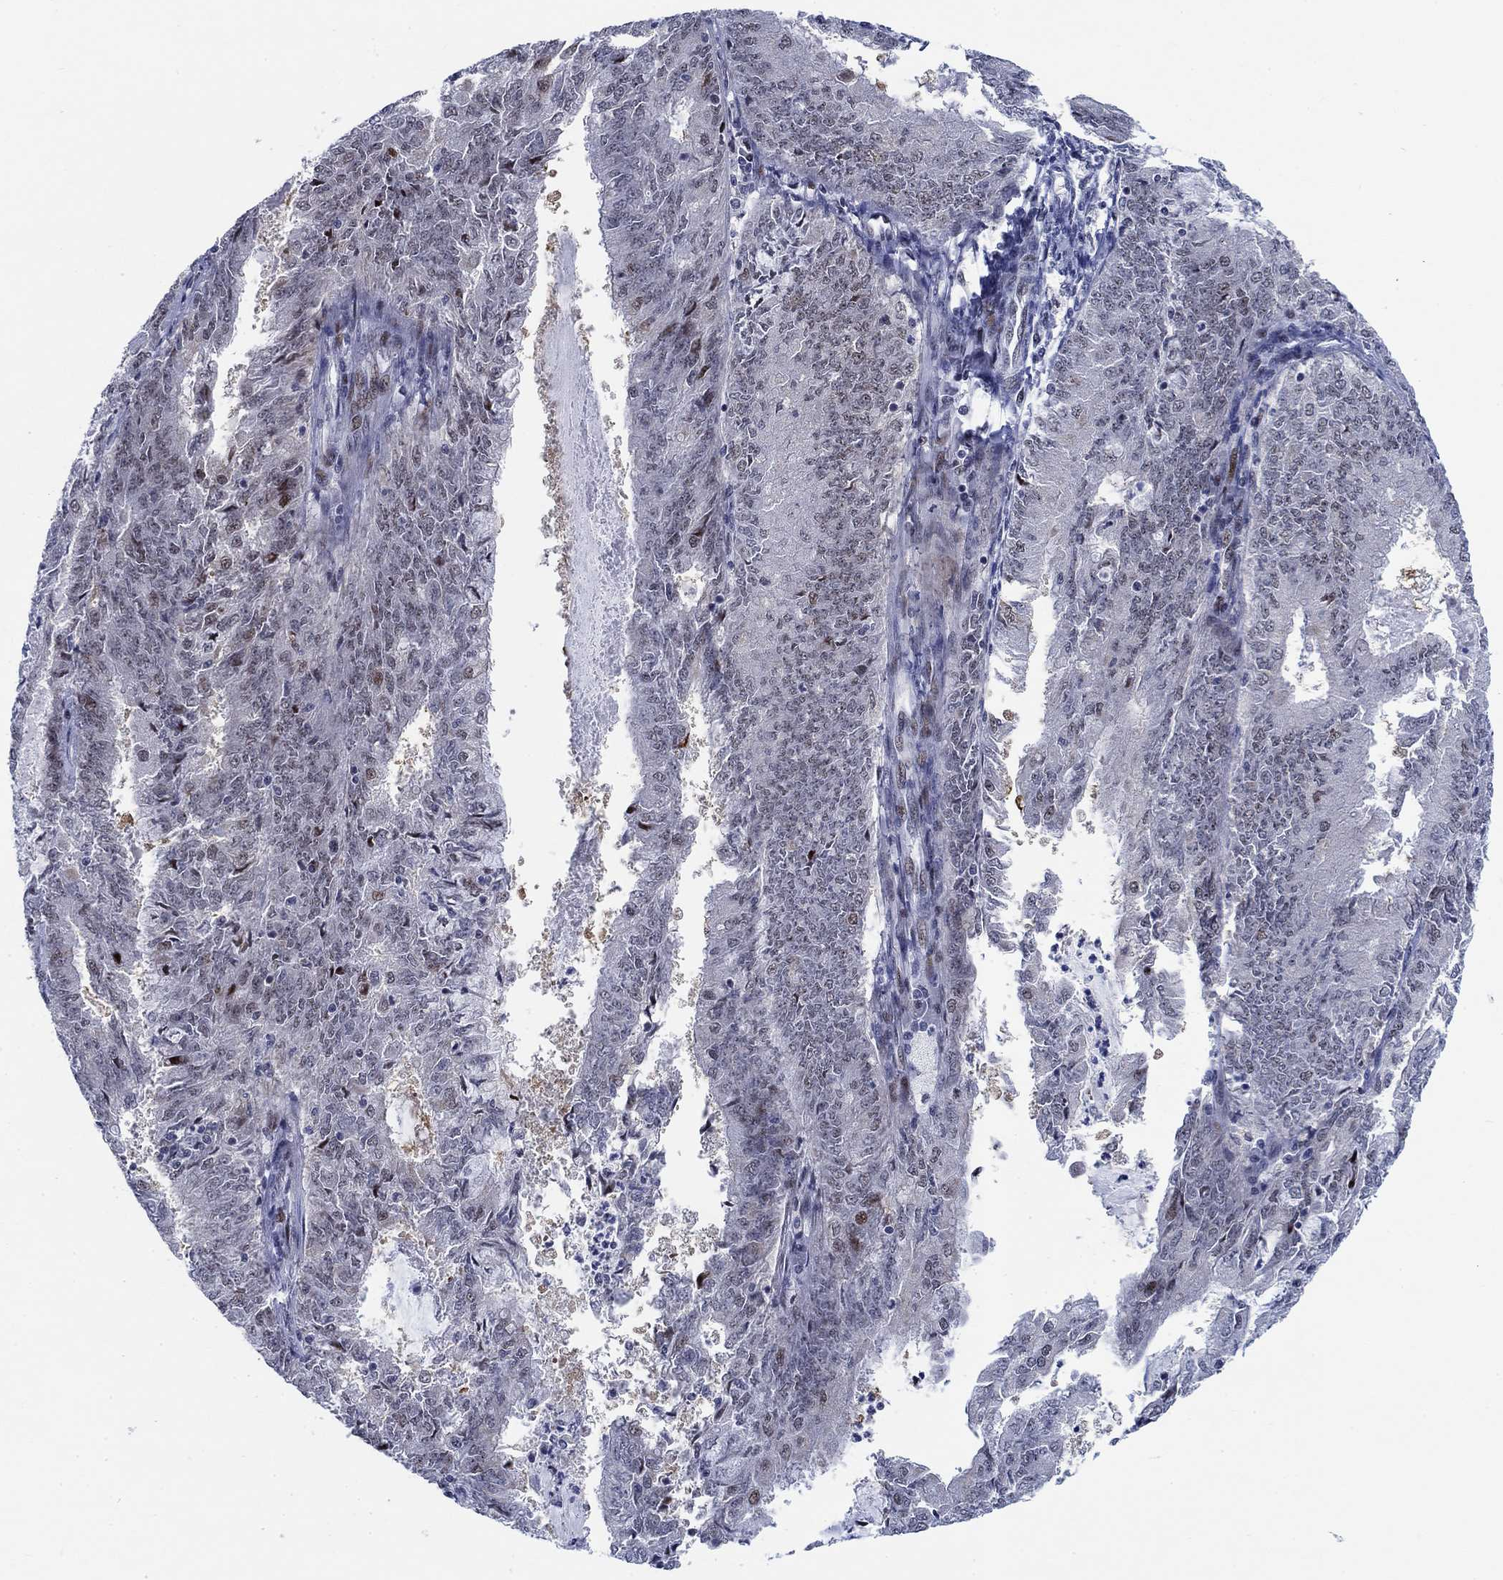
{"staining": {"intensity": "negative", "quantity": "none", "location": "none"}, "tissue": "endometrial cancer", "cell_type": "Tumor cells", "image_type": "cancer", "snomed": [{"axis": "morphology", "description": "Adenocarcinoma, NOS"}, {"axis": "topography", "description": "Endometrium"}], "caption": "Immunohistochemistry (IHC) histopathology image of endometrial cancer (adenocarcinoma) stained for a protein (brown), which reveals no staining in tumor cells. Nuclei are stained in blue.", "gene": "NEU3", "patient": {"sex": "female", "age": 57}}